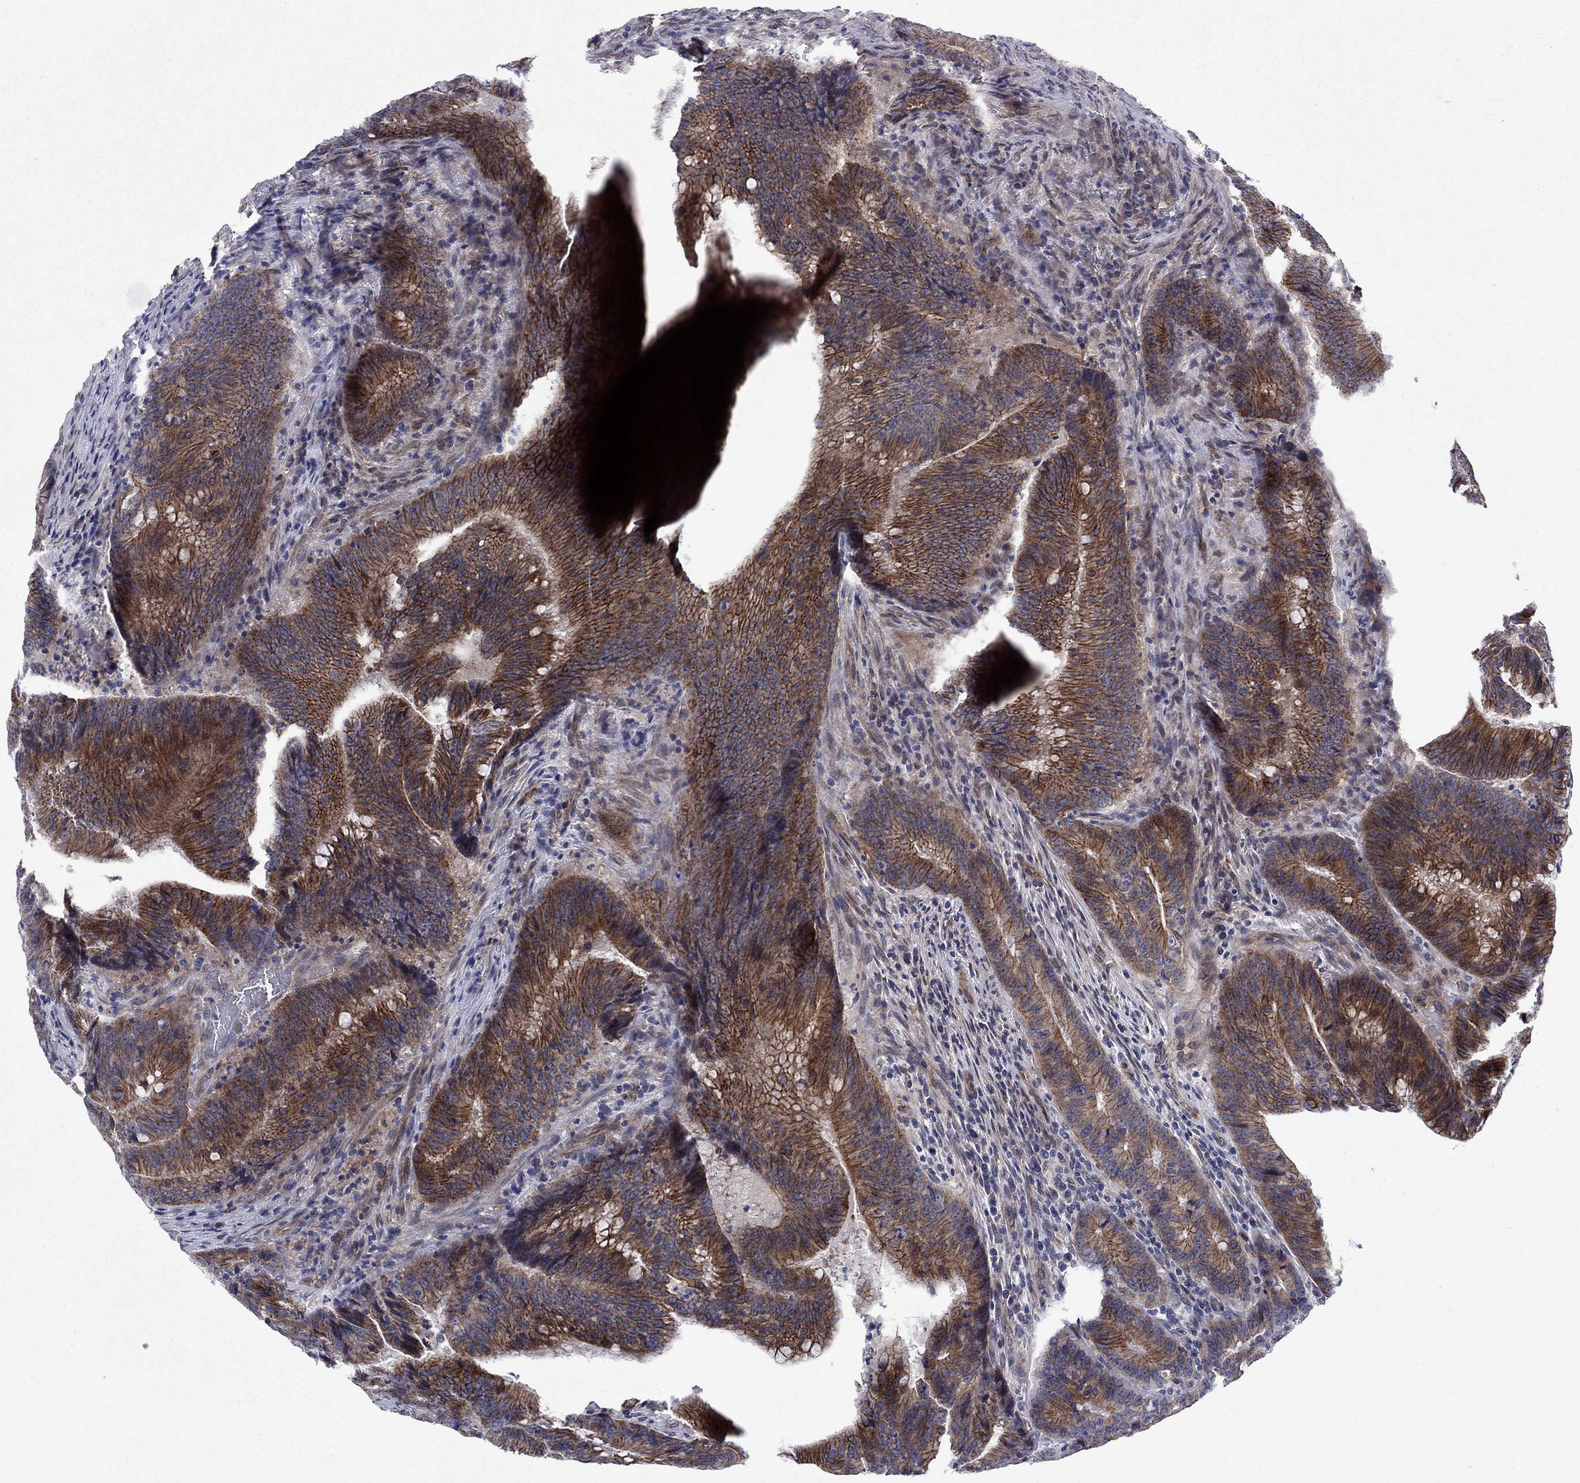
{"staining": {"intensity": "strong", "quantity": ">75%", "location": "cytoplasmic/membranous"}, "tissue": "colorectal cancer", "cell_type": "Tumor cells", "image_type": "cancer", "snomed": [{"axis": "morphology", "description": "Adenocarcinoma, NOS"}, {"axis": "topography", "description": "Colon"}], "caption": "Immunohistochemistry (IHC) of human colorectal cancer (adenocarcinoma) displays high levels of strong cytoplasmic/membranous expression in about >75% of tumor cells.", "gene": "EMC9", "patient": {"sex": "female", "age": 87}}